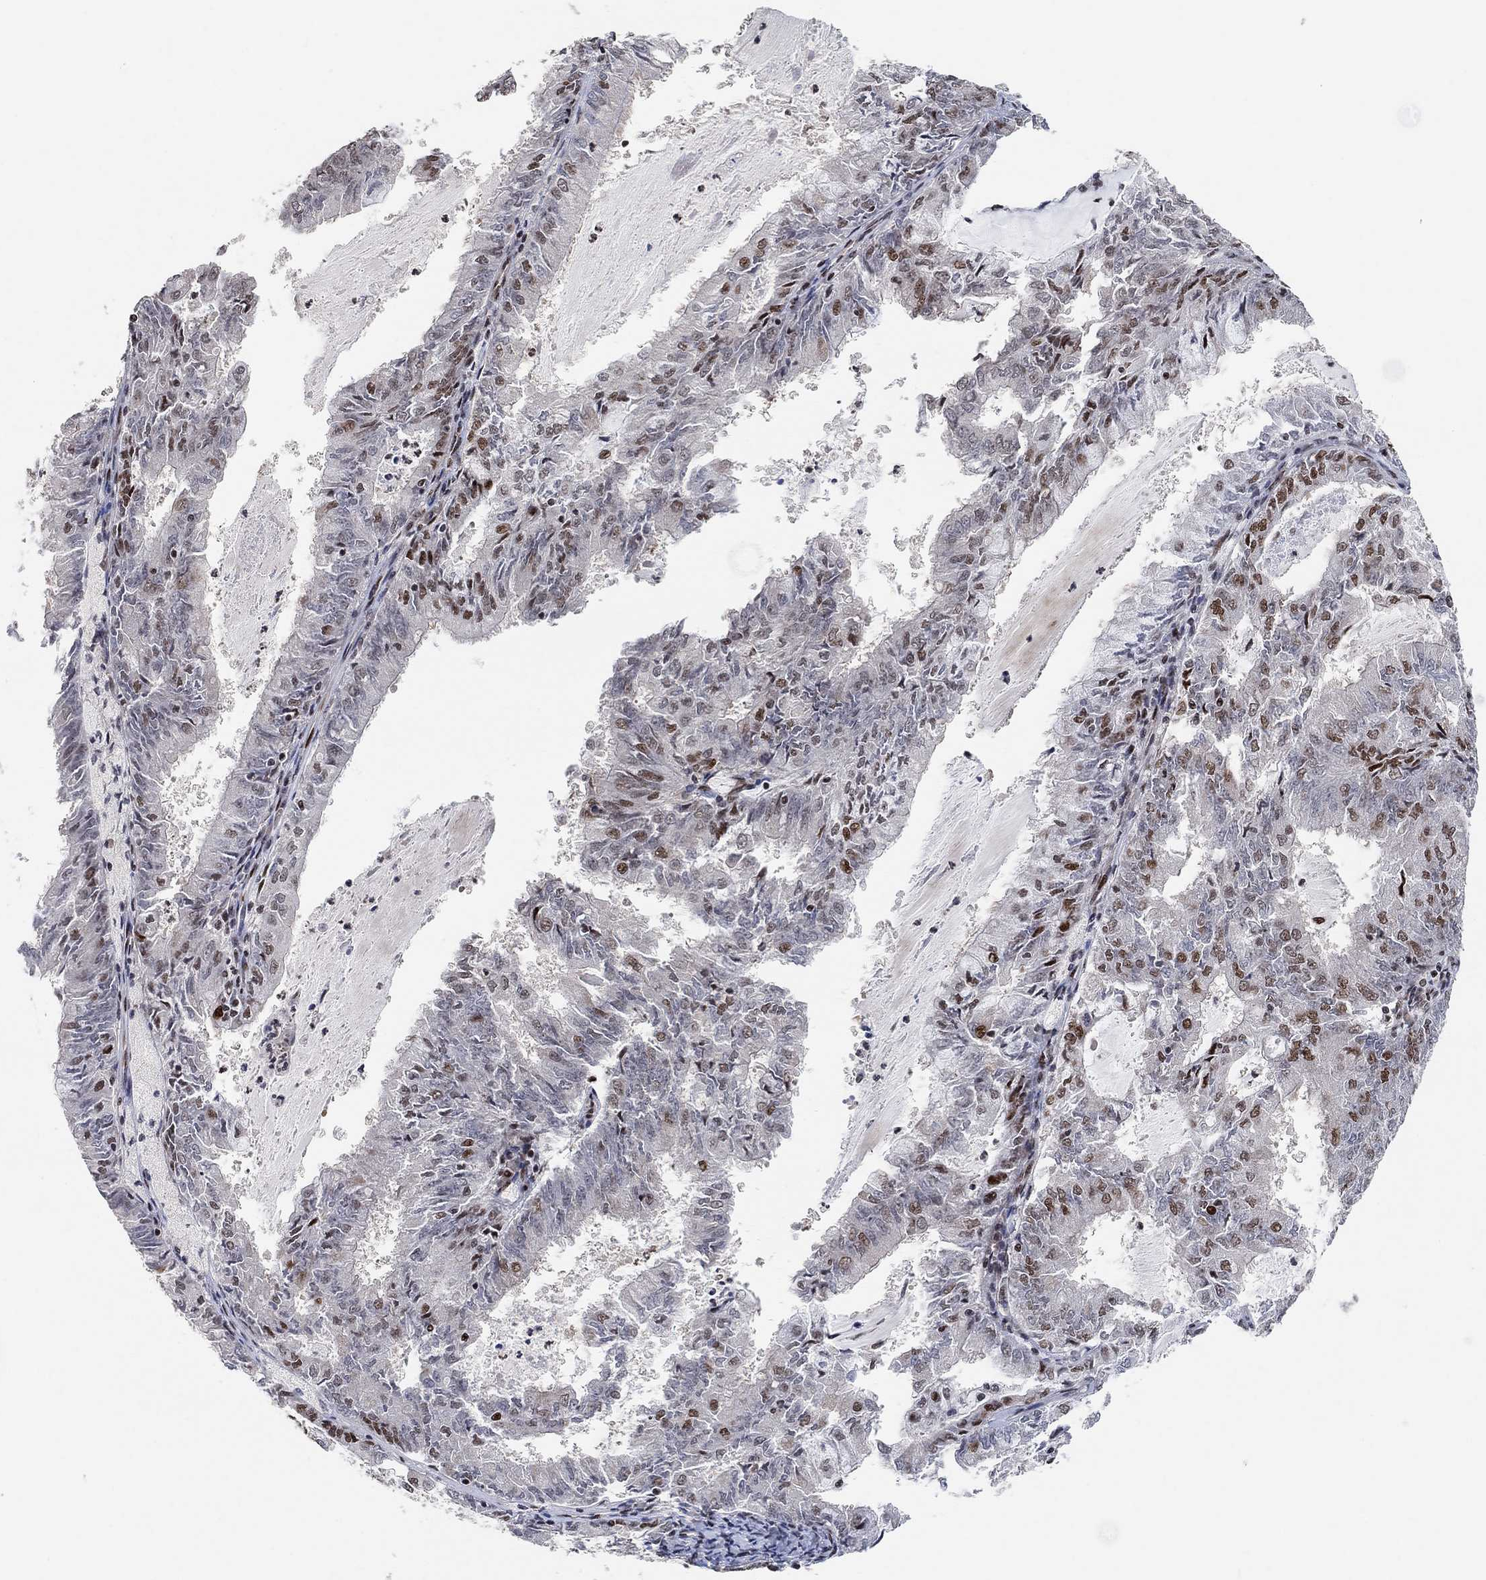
{"staining": {"intensity": "strong", "quantity": "25%-75%", "location": "nuclear"}, "tissue": "endometrial cancer", "cell_type": "Tumor cells", "image_type": "cancer", "snomed": [{"axis": "morphology", "description": "Adenocarcinoma, NOS"}, {"axis": "topography", "description": "Endometrium"}], "caption": "Immunohistochemistry (IHC) (DAB (3,3'-diaminobenzidine)) staining of endometrial cancer (adenocarcinoma) exhibits strong nuclear protein positivity in about 25%-75% of tumor cells.", "gene": "E4F1", "patient": {"sex": "female", "age": 57}}